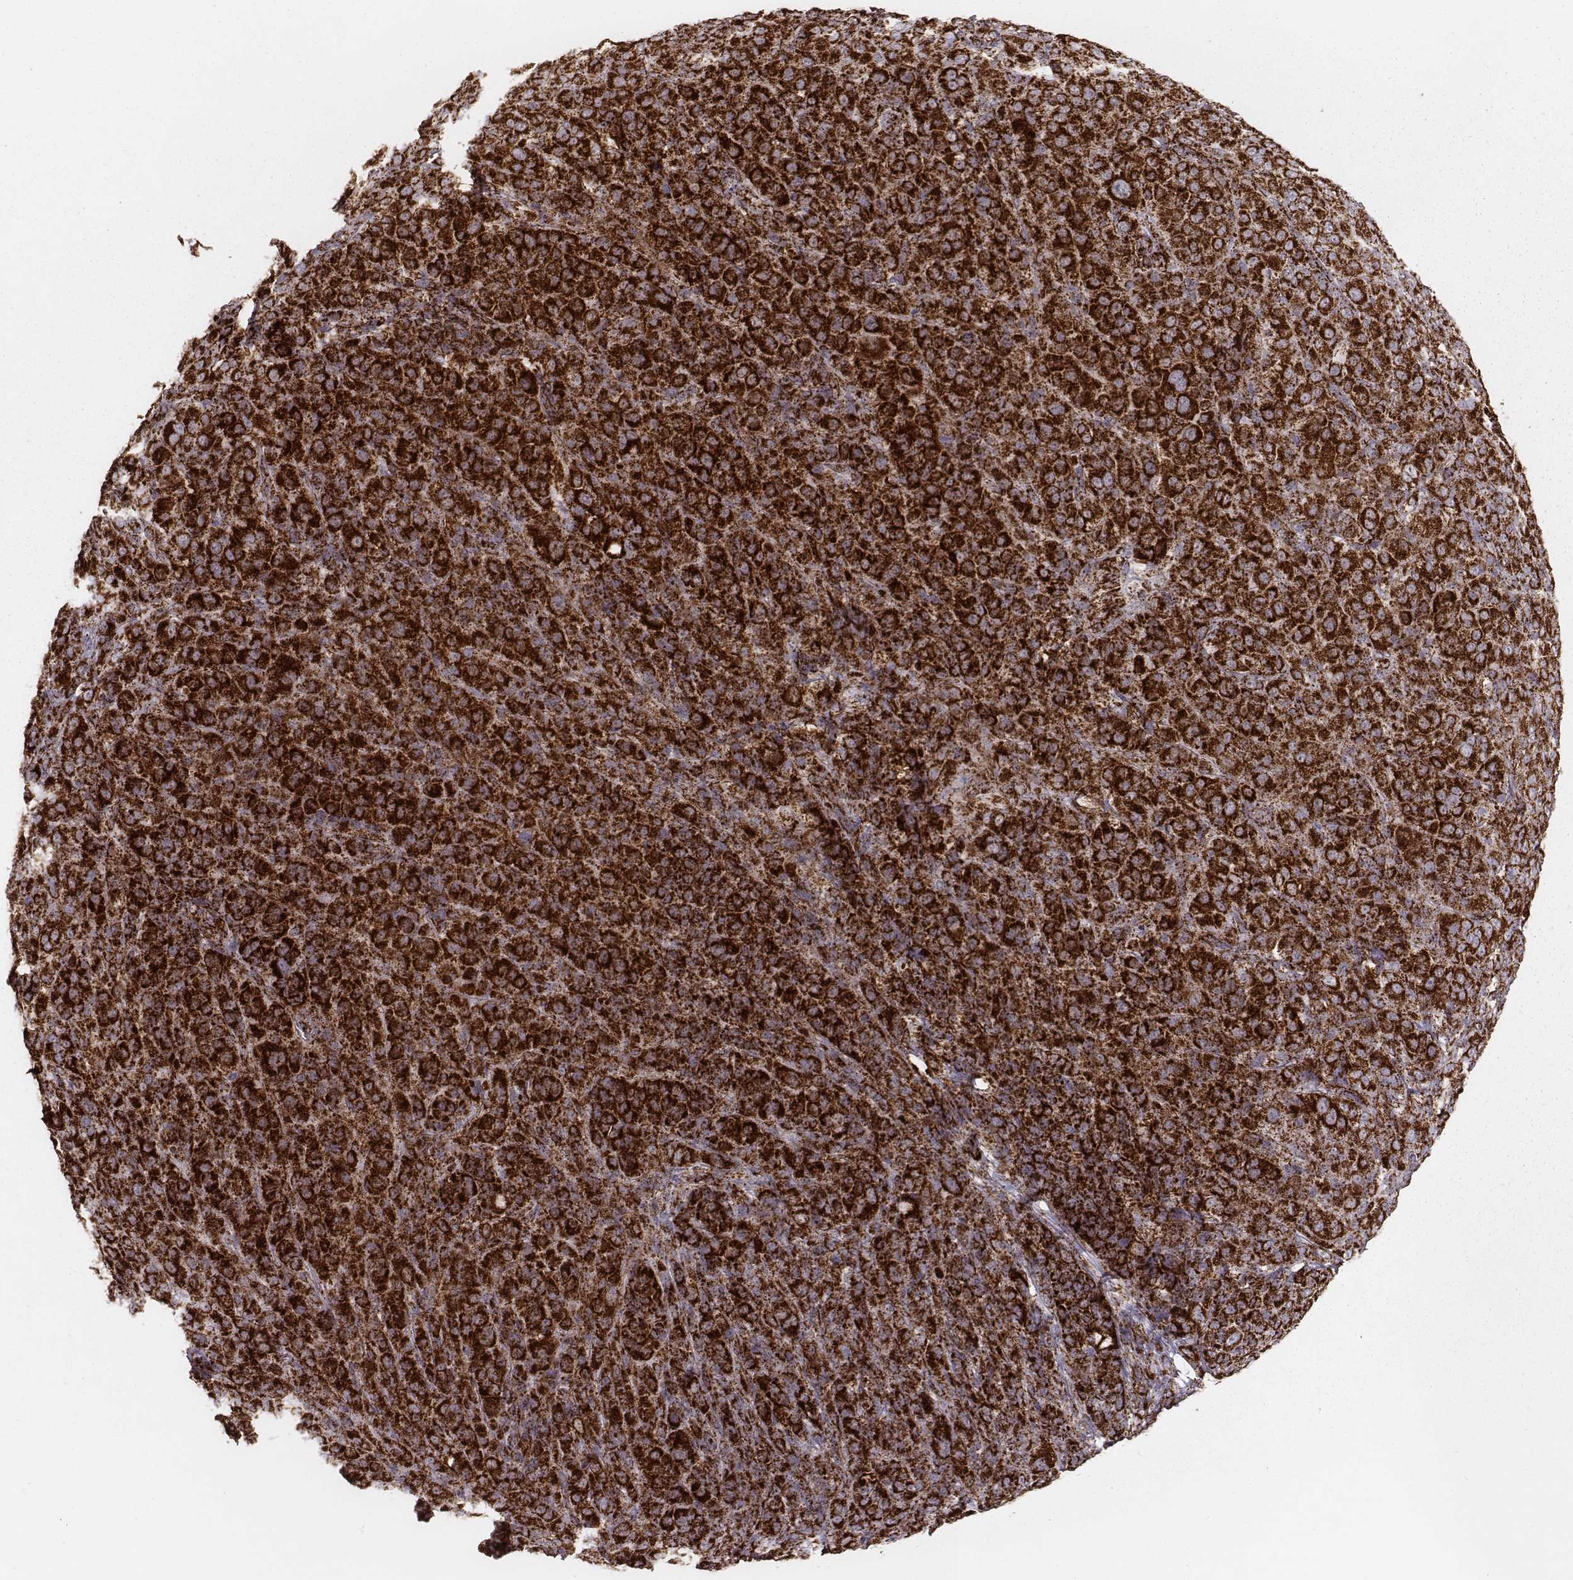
{"staining": {"intensity": "strong", "quantity": ">75%", "location": "cytoplasmic/membranous"}, "tissue": "melanoma", "cell_type": "Tumor cells", "image_type": "cancer", "snomed": [{"axis": "morphology", "description": "Malignant melanoma, NOS"}, {"axis": "topography", "description": "Skin"}], "caption": "Malignant melanoma stained for a protein (brown) reveals strong cytoplasmic/membranous positive expression in approximately >75% of tumor cells.", "gene": "TUFM", "patient": {"sex": "female", "age": 87}}